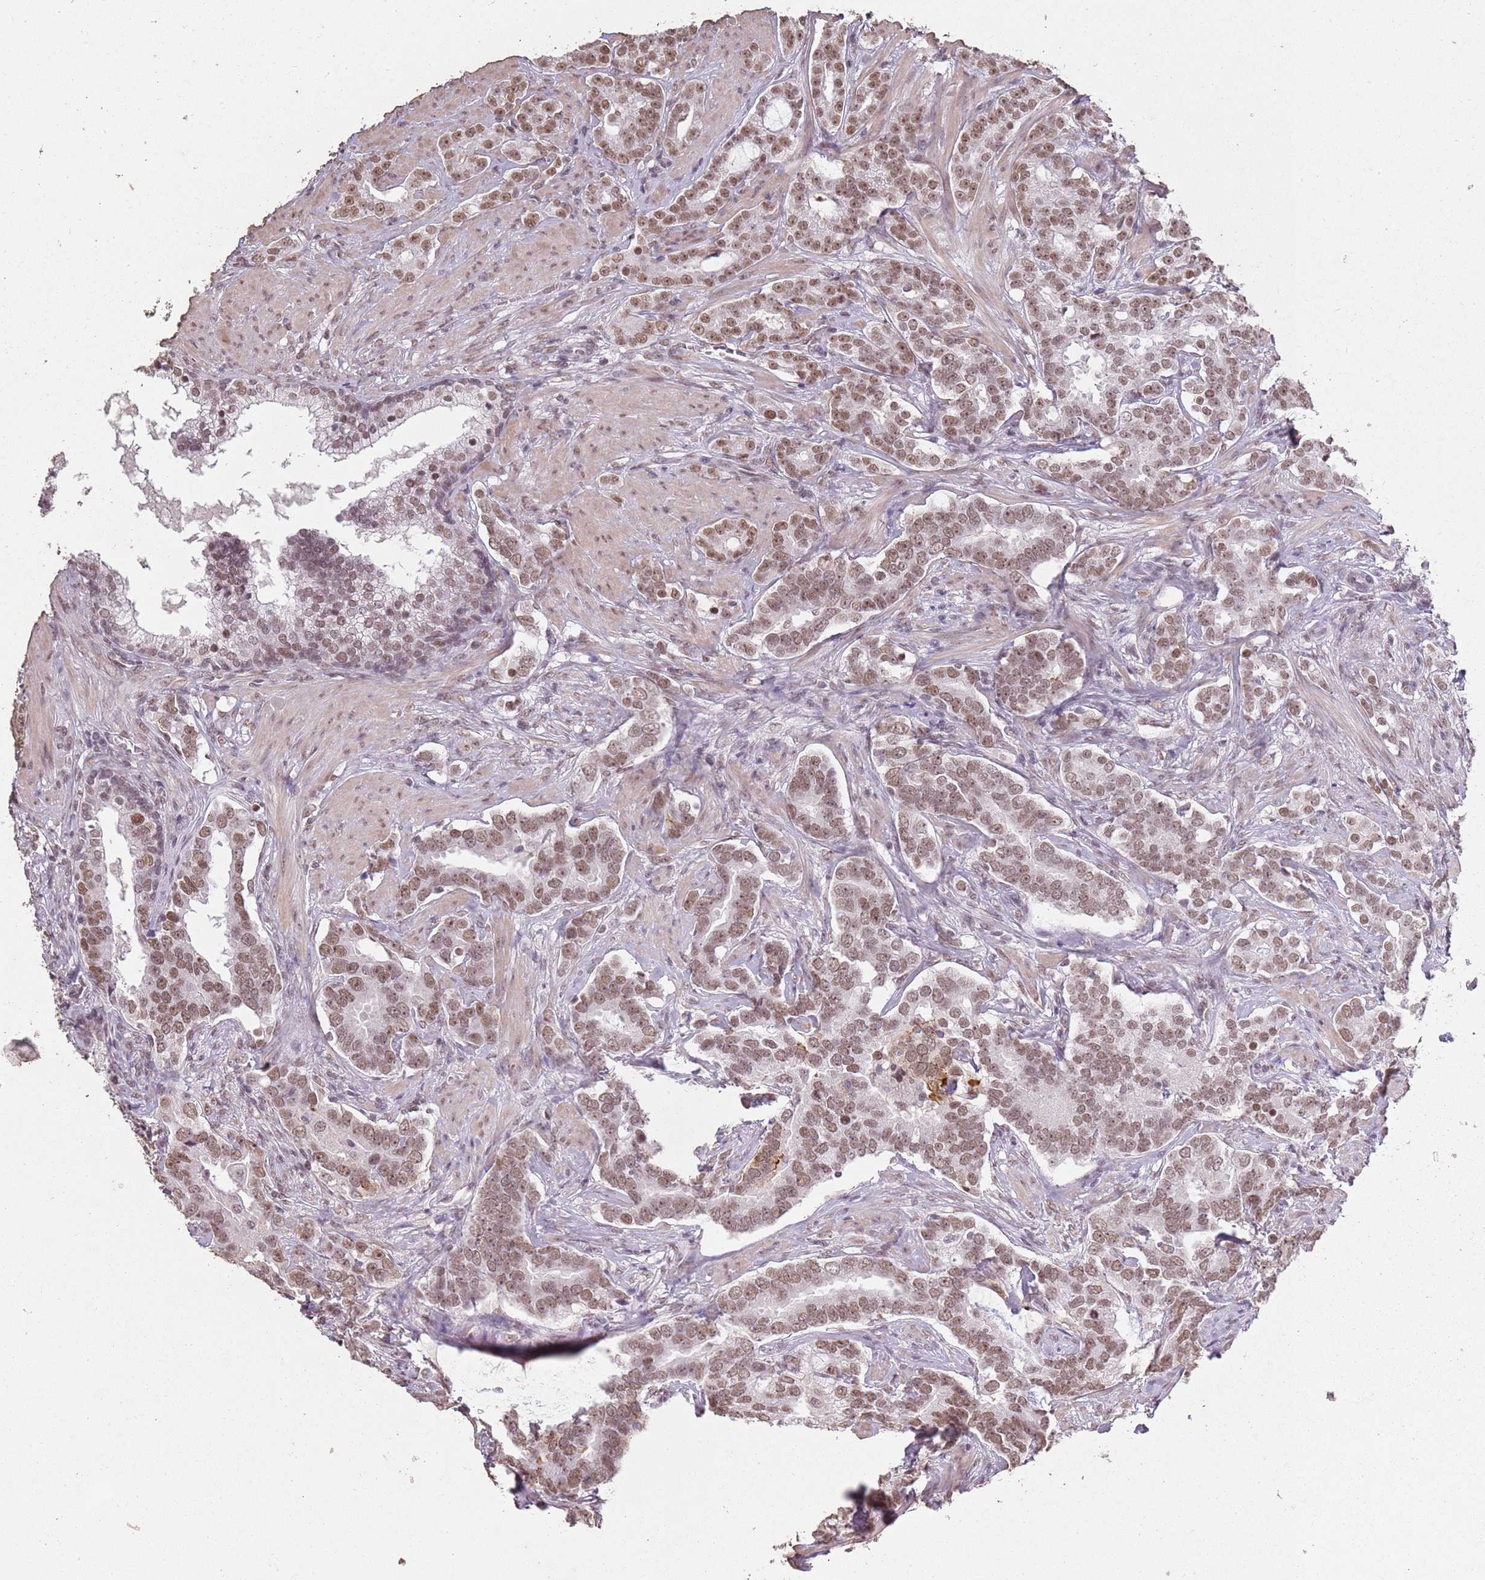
{"staining": {"intensity": "moderate", "quantity": ">75%", "location": "nuclear"}, "tissue": "prostate cancer", "cell_type": "Tumor cells", "image_type": "cancer", "snomed": [{"axis": "morphology", "description": "Adenocarcinoma, High grade"}, {"axis": "topography", "description": "Prostate"}], "caption": "Tumor cells reveal medium levels of moderate nuclear staining in approximately >75% of cells in prostate high-grade adenocarcinoma.", "gene": "ARL14EP", "patient": {"sex": "male", "age": 64}}